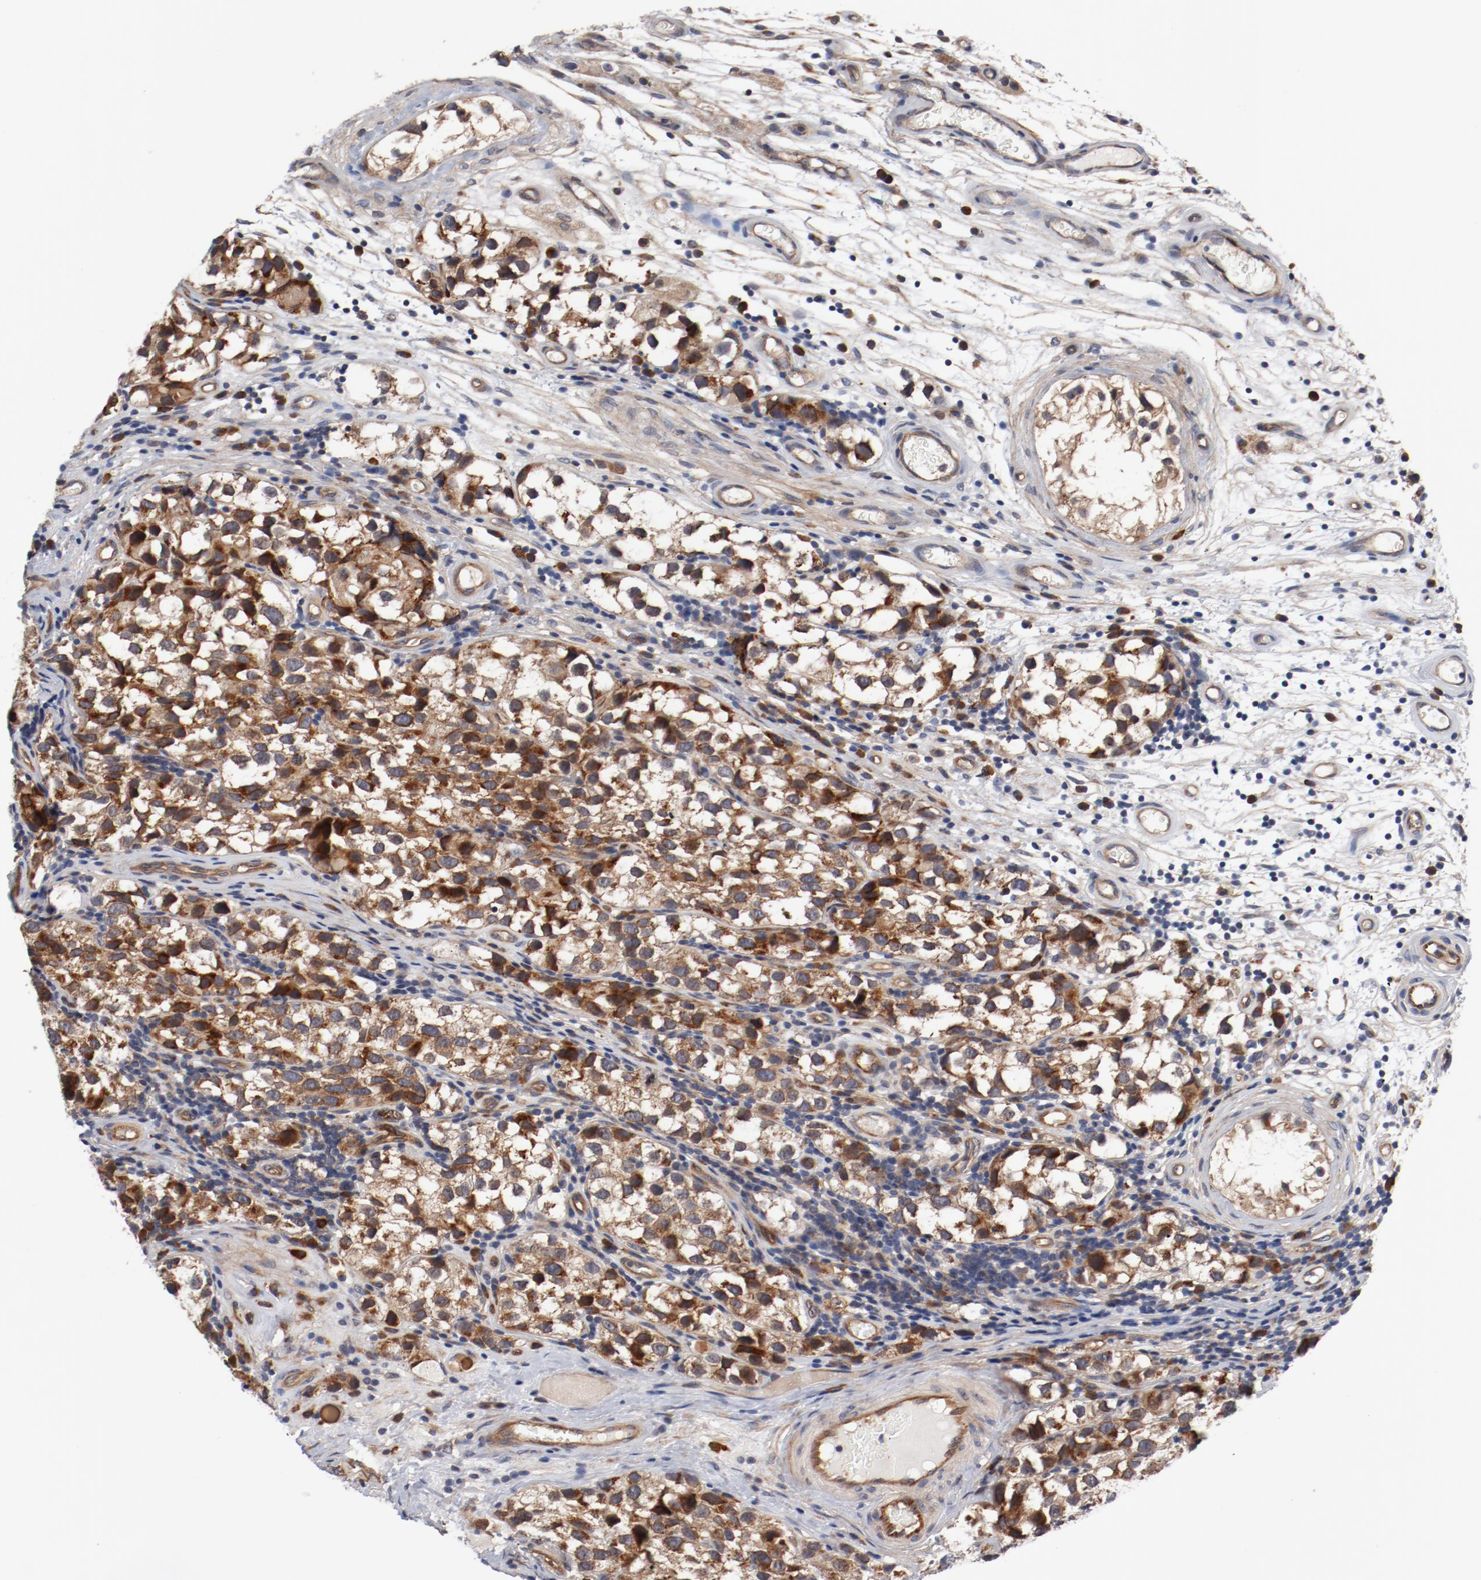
{"staining": {"intensity": "moderate", "quantity": ">75%", "location": "cytoplasmic/membranous"}, "tissue": "testis cancer", "cell_type": "Tumor cells", "image_type": "cancer", "snomed": [{"axis": "morphology", "description": "Seminoma, NOS"}, {"axis": "topography", "description": "Testis"}], "caption": "Brown immunohistochemical staining in testis cancer (seminoma) shows moderate cytoplasmic/membranous staining in approximately >75% of tumor cells.", "gene": "PITPNM2", "patient": {"sex": "male", "age": 39}}